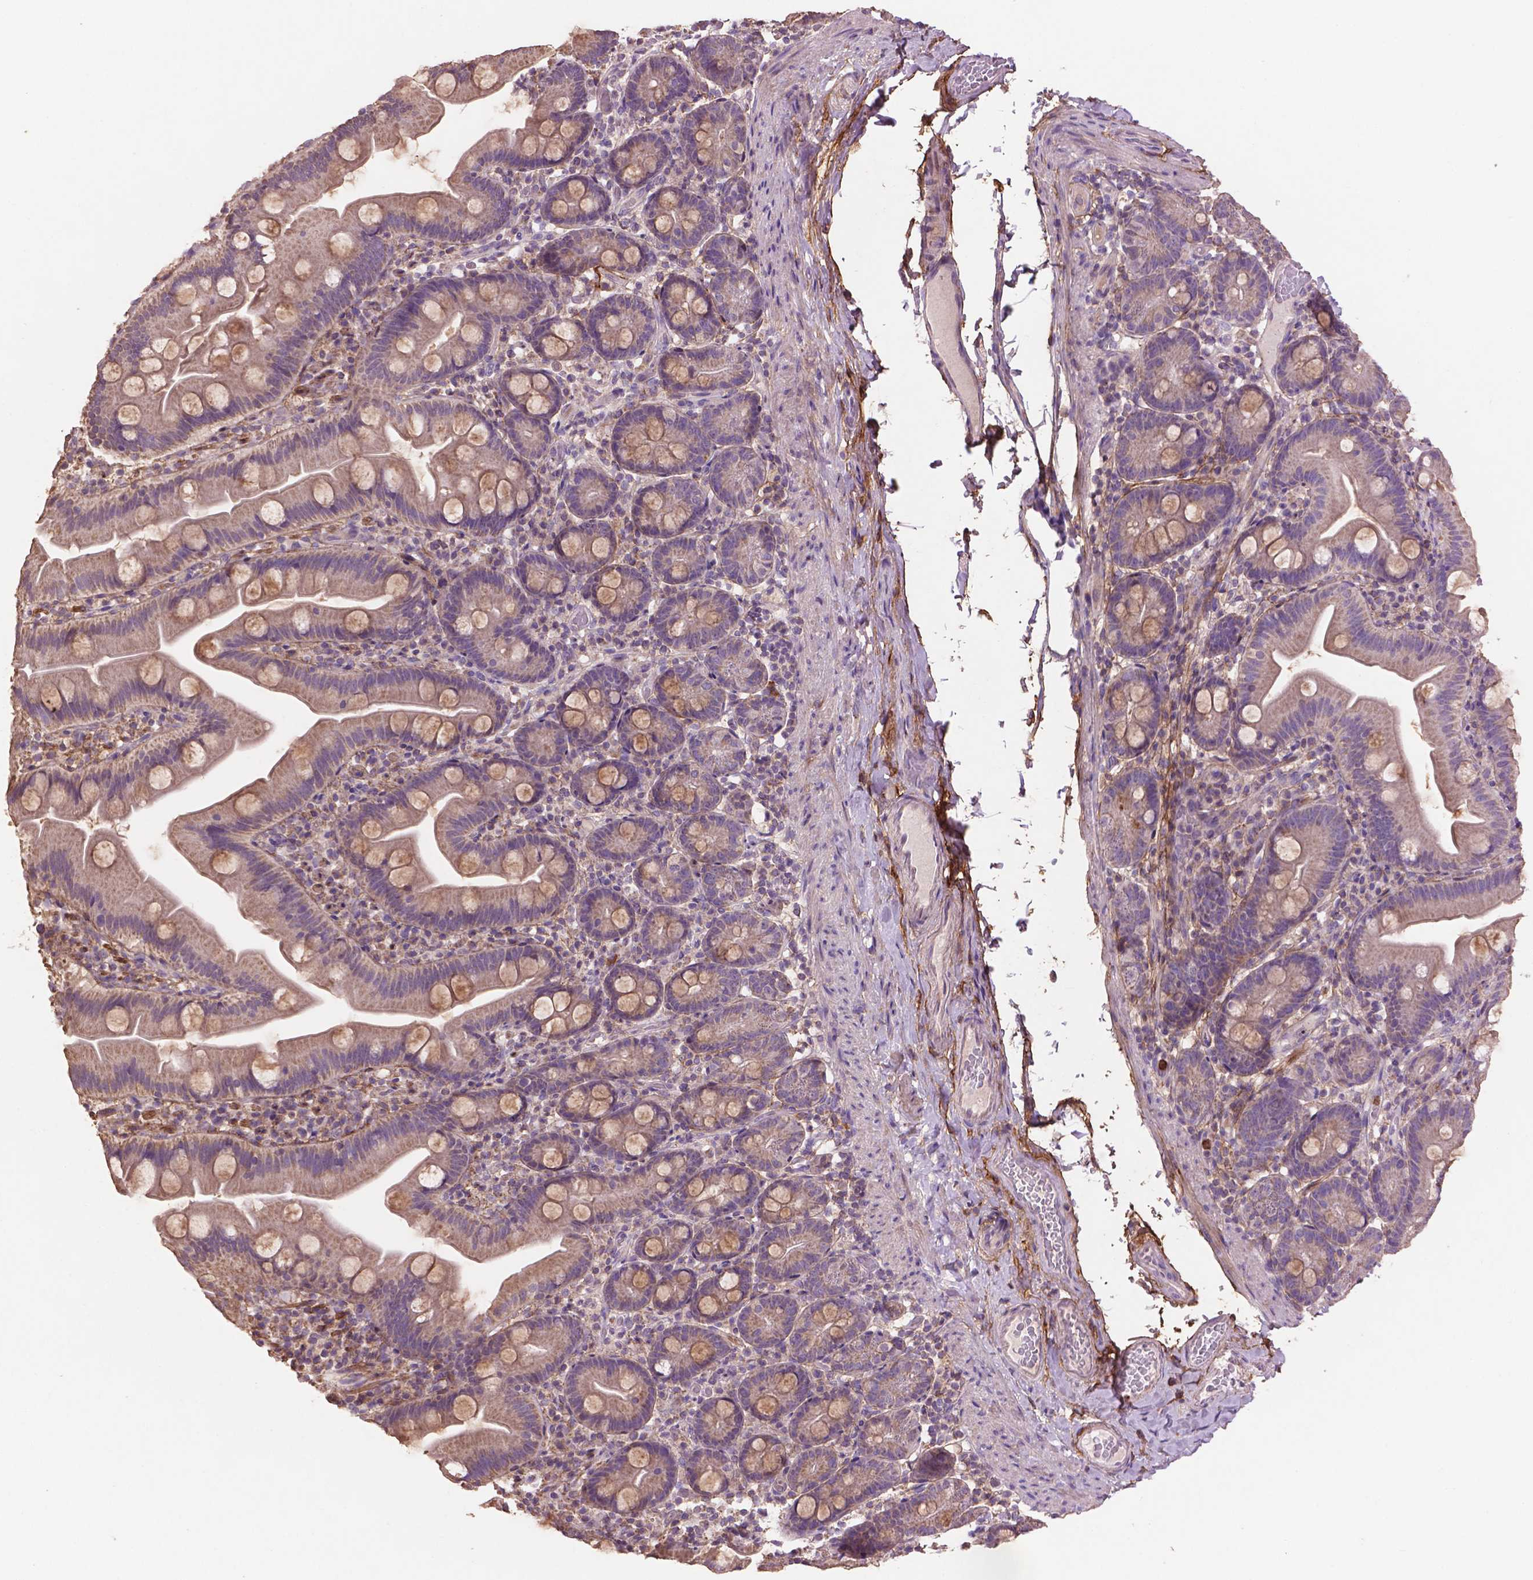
{"staining": {"intensity": "weak", "quantity": "25%-75%", "location": "cytoplasmic/membranous"}, "tissue": "small intestine", "cell_type": "Glandular cells", "image_type": "normal", "snomed": [{"axis": "morphology", "description": "Normal tissue, NOS"}, {"axis": "topography", "description": "Small intestine"}], "caption": "Immunohistochemical staining of benign small intestine reveals 25%-75% levels of weak cytoplasmic/membranous protein staining in approximately 25%-75% of glandular cells. Nuclei are stained in blue.", "gene": "LRRC3C", "patient": {"sex": "female", "age": 68}}